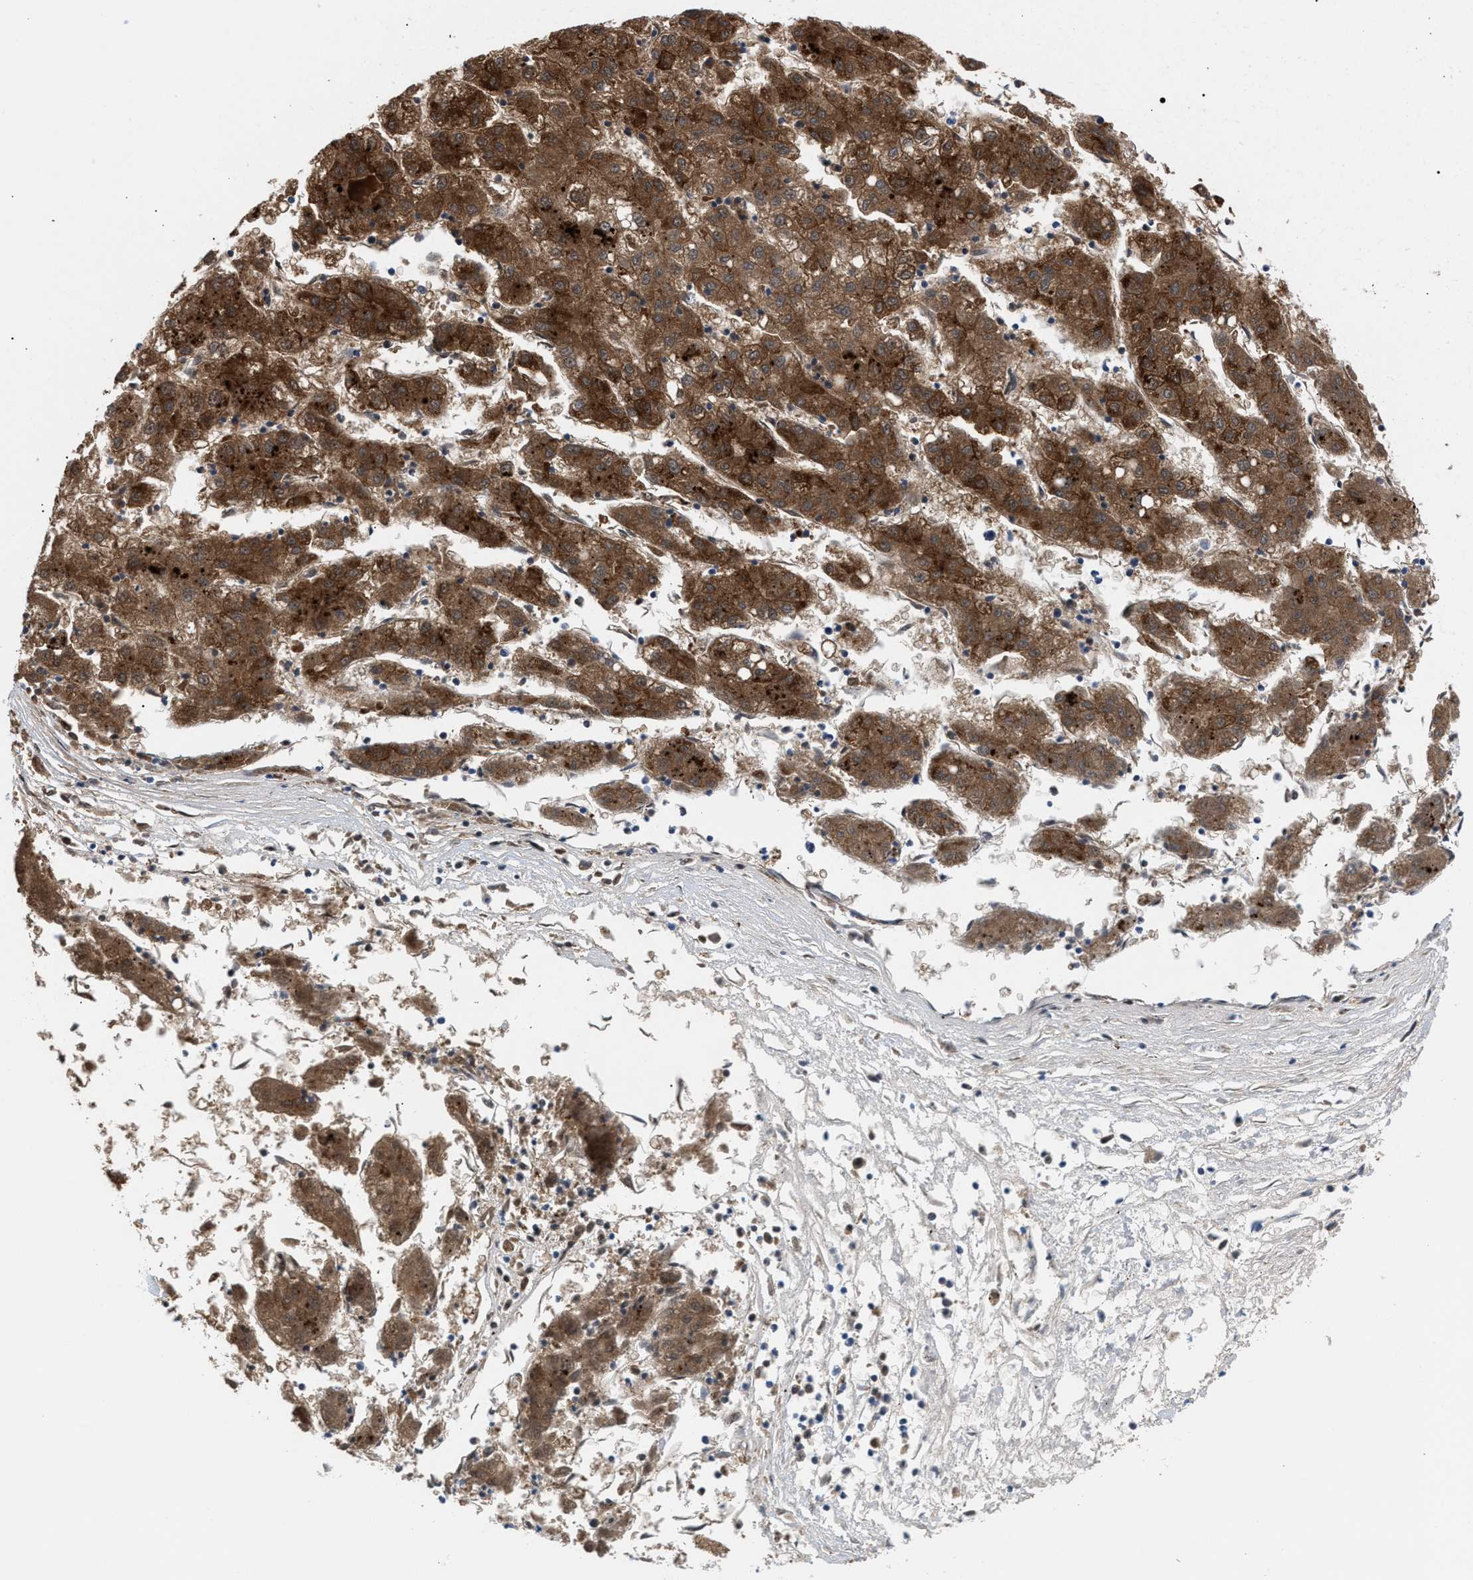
{"staining": {"intensity": "moderate", "quantity": ">75%", "location": "cytoplasmic/membranous"}, "tissue": "liver cancer", "cell_type": "Tumor cells", "image_type": "cancer", "snomed": [{"axis": "morphology", "description": "Carcinoma, Hepatocellular, NOS"}, {"axis": "topography", "description": "Liver"}], "caption": "Hepatocellular carcinoma (liver) stained for a protein (brown) shows moderate cytoplasmic/membranous positive expression in about >75% of tumor cells.", "gene": "MBTD1", "patient": {"sex": "male", "age": 72}}